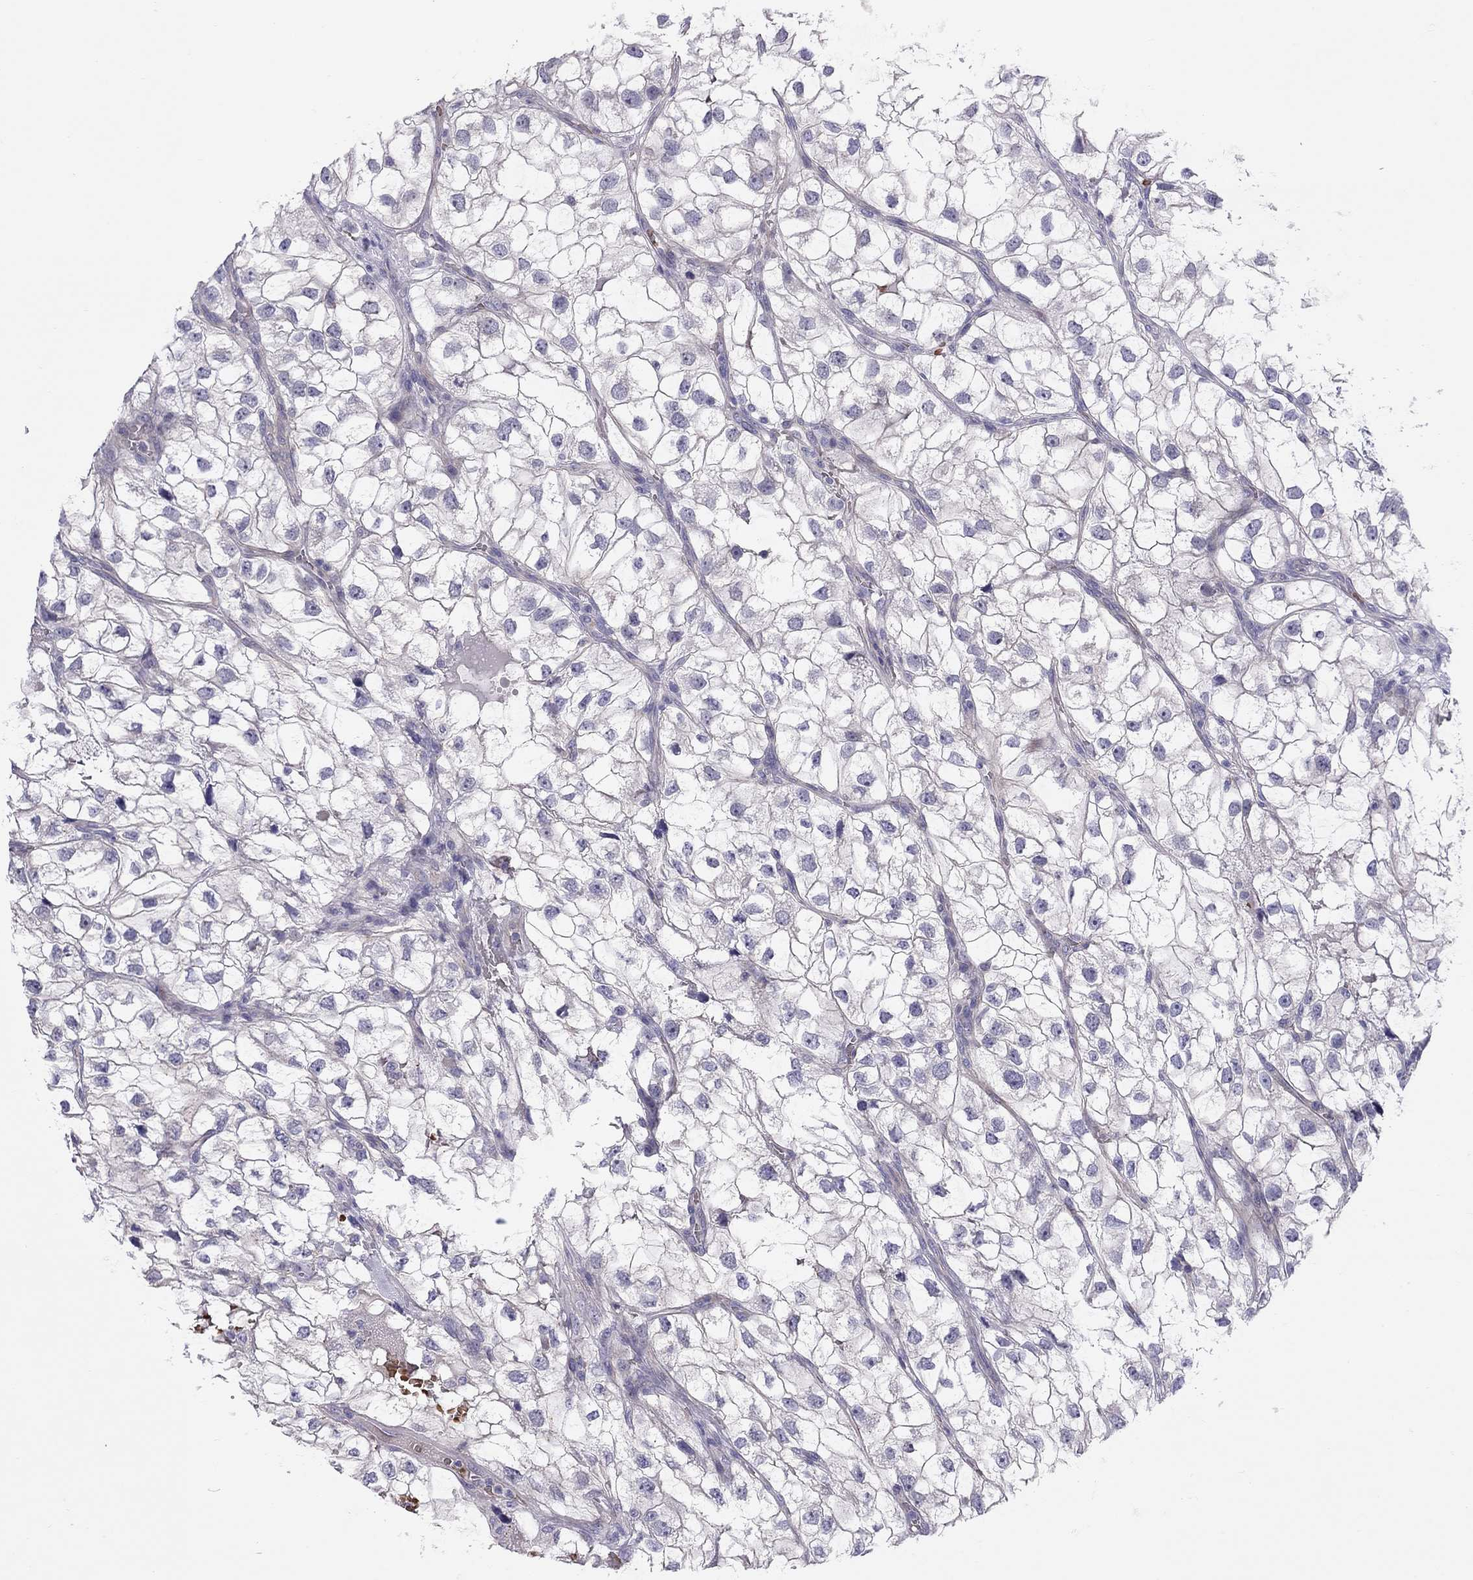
{"staining": {"intensity": "negative", "quantity": "none", "location": "none"}, "tissue": "renal cancer", "cell_type": "Tumor cells", "image_type": "cancer", "snomed": [{"axis": "morphology", "description": "Adenocarcinoma, NOS"}, {"axis": "topography", "description": "Kidney"}], "caption": "This is an IHC image of renal adenocarcinoma. There is no expression in tumor cells.", "gene": "FRMD1", "patient": {"sex": "male", "age": 59}}